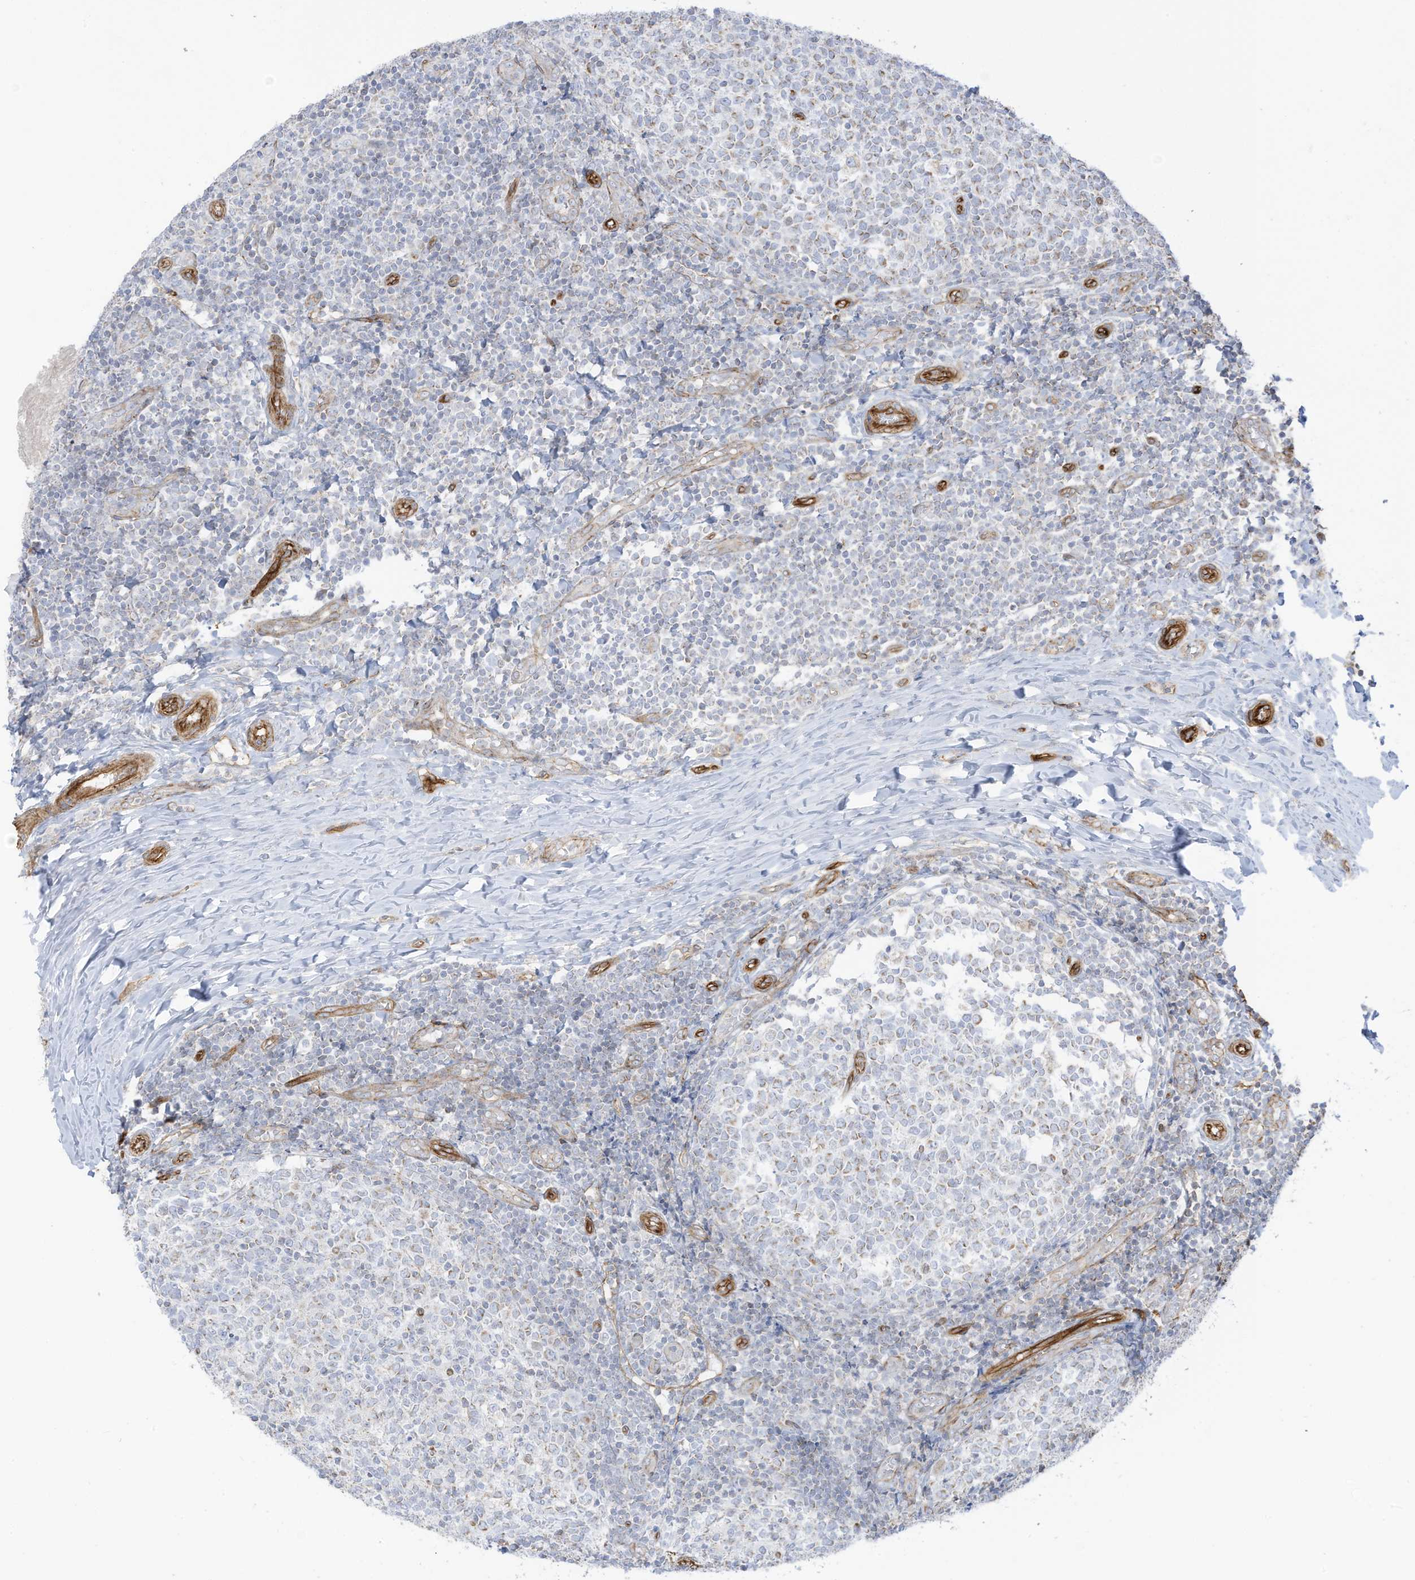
{"staining": {"intensity": "weak", "quantity": "25%-75%", "location": "cytoplasmic/membranous"}, "tissue": "tonsil", "cell_type": "Germinal center cells", "image_type": "normal", "snomed": [{"axis": "morphology", "description": "Normal tissue, NOS"}, {"axis": "topography", "description": "Tonsil"}], "caption": "Tonsil stained with immunohistochemistry displays weak cytoplasmic/membranous staining in about 25%-75% of germinal center cells.", "gene": "ABCB7", "patient": {"sex": "female", "age": 19}}